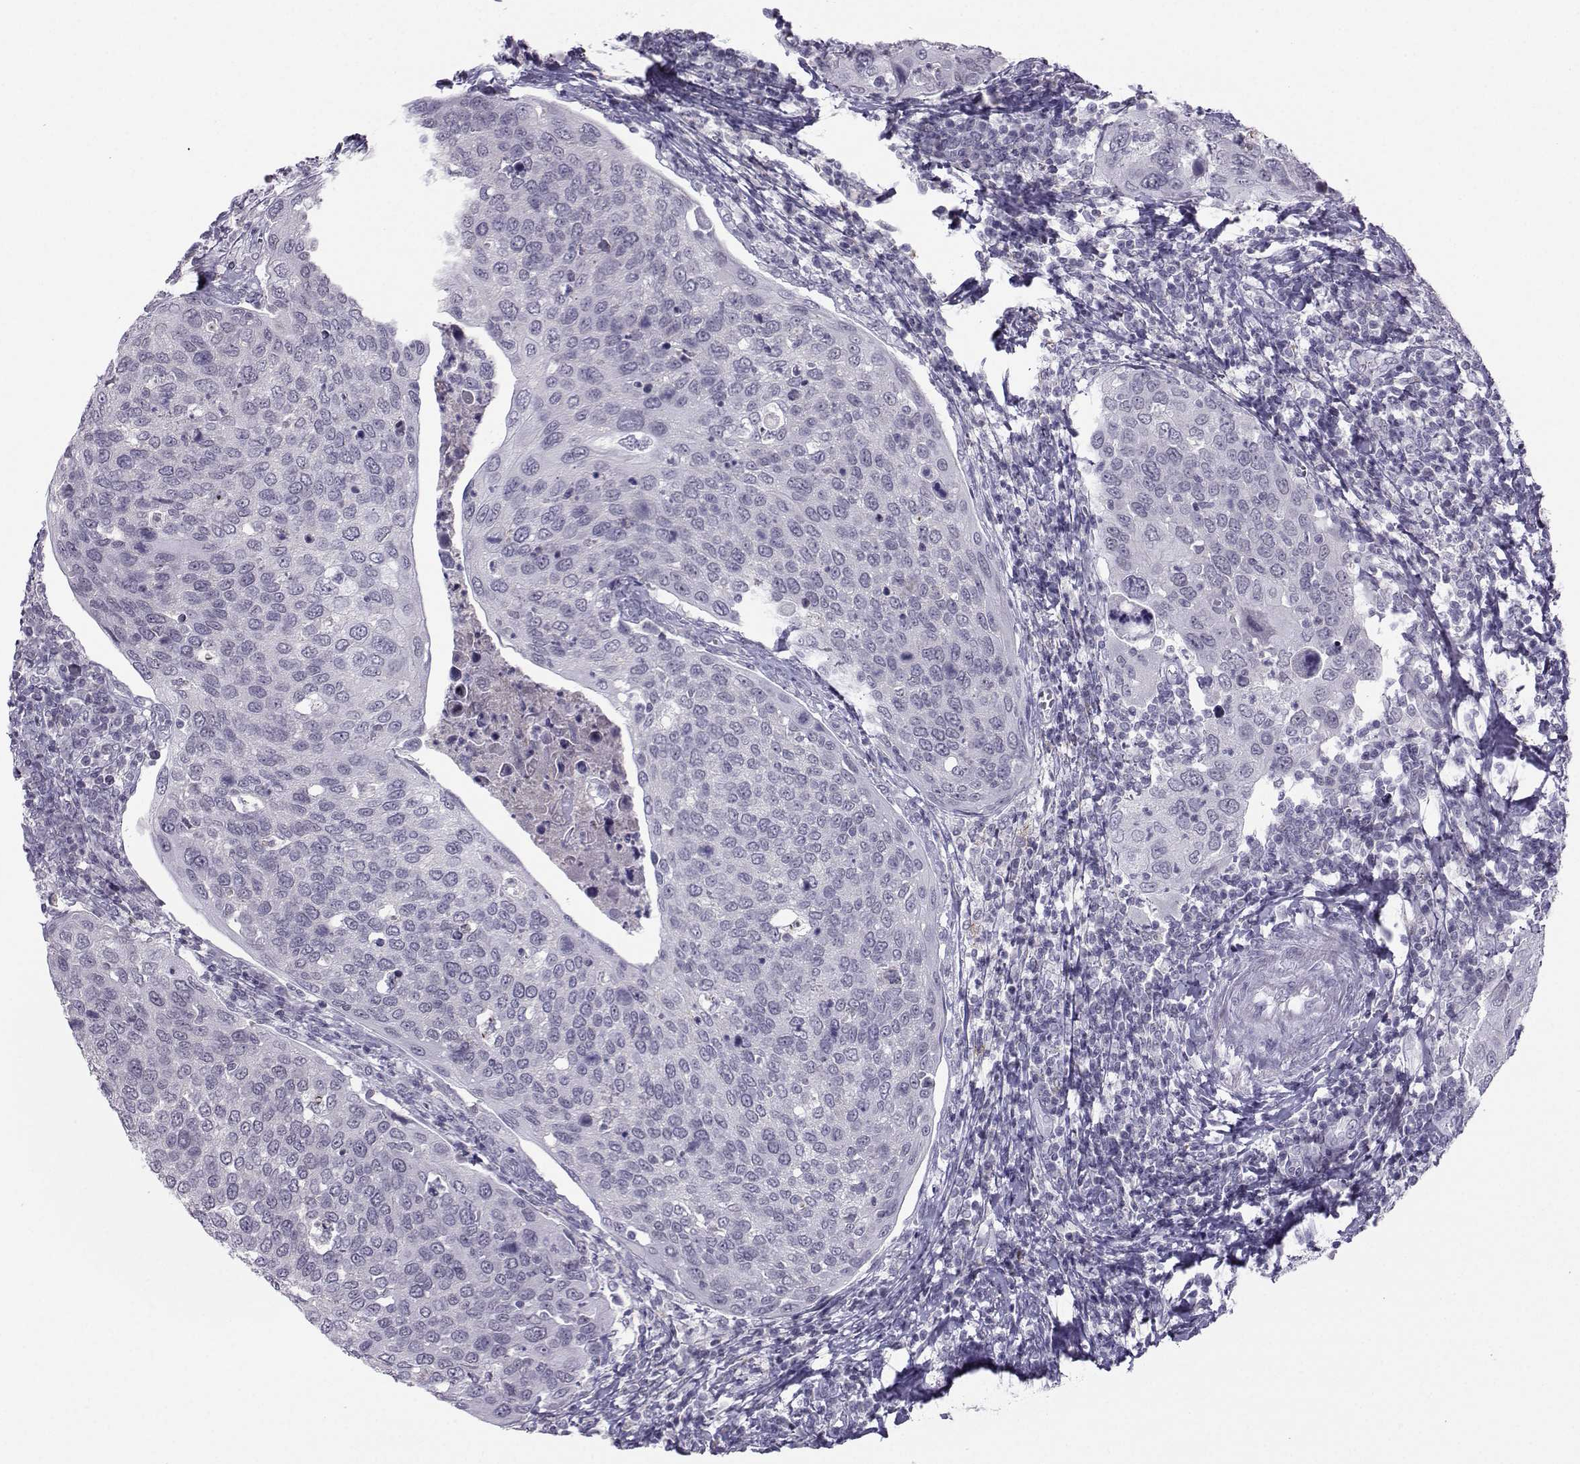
{"staining": {"intensity": "negative", "quantity": "none", "location": "none"}, "tissue": "cervical cancer", "cell_type": "Tumor cells", "image_type": "cancer", "snomed": [{"axis": "morphology", "description": "Squamous cell carcinoma, NOS"}, {"axis": "topography", "description": "Cervix"}], "caption": "Cervical cancer (squamous cell carcinoma) was stained to show a protein in brown. There is no significant positivity in tumor cells.", "gene": "LHX1", "patient": {"sex": "female", "age": 54}}